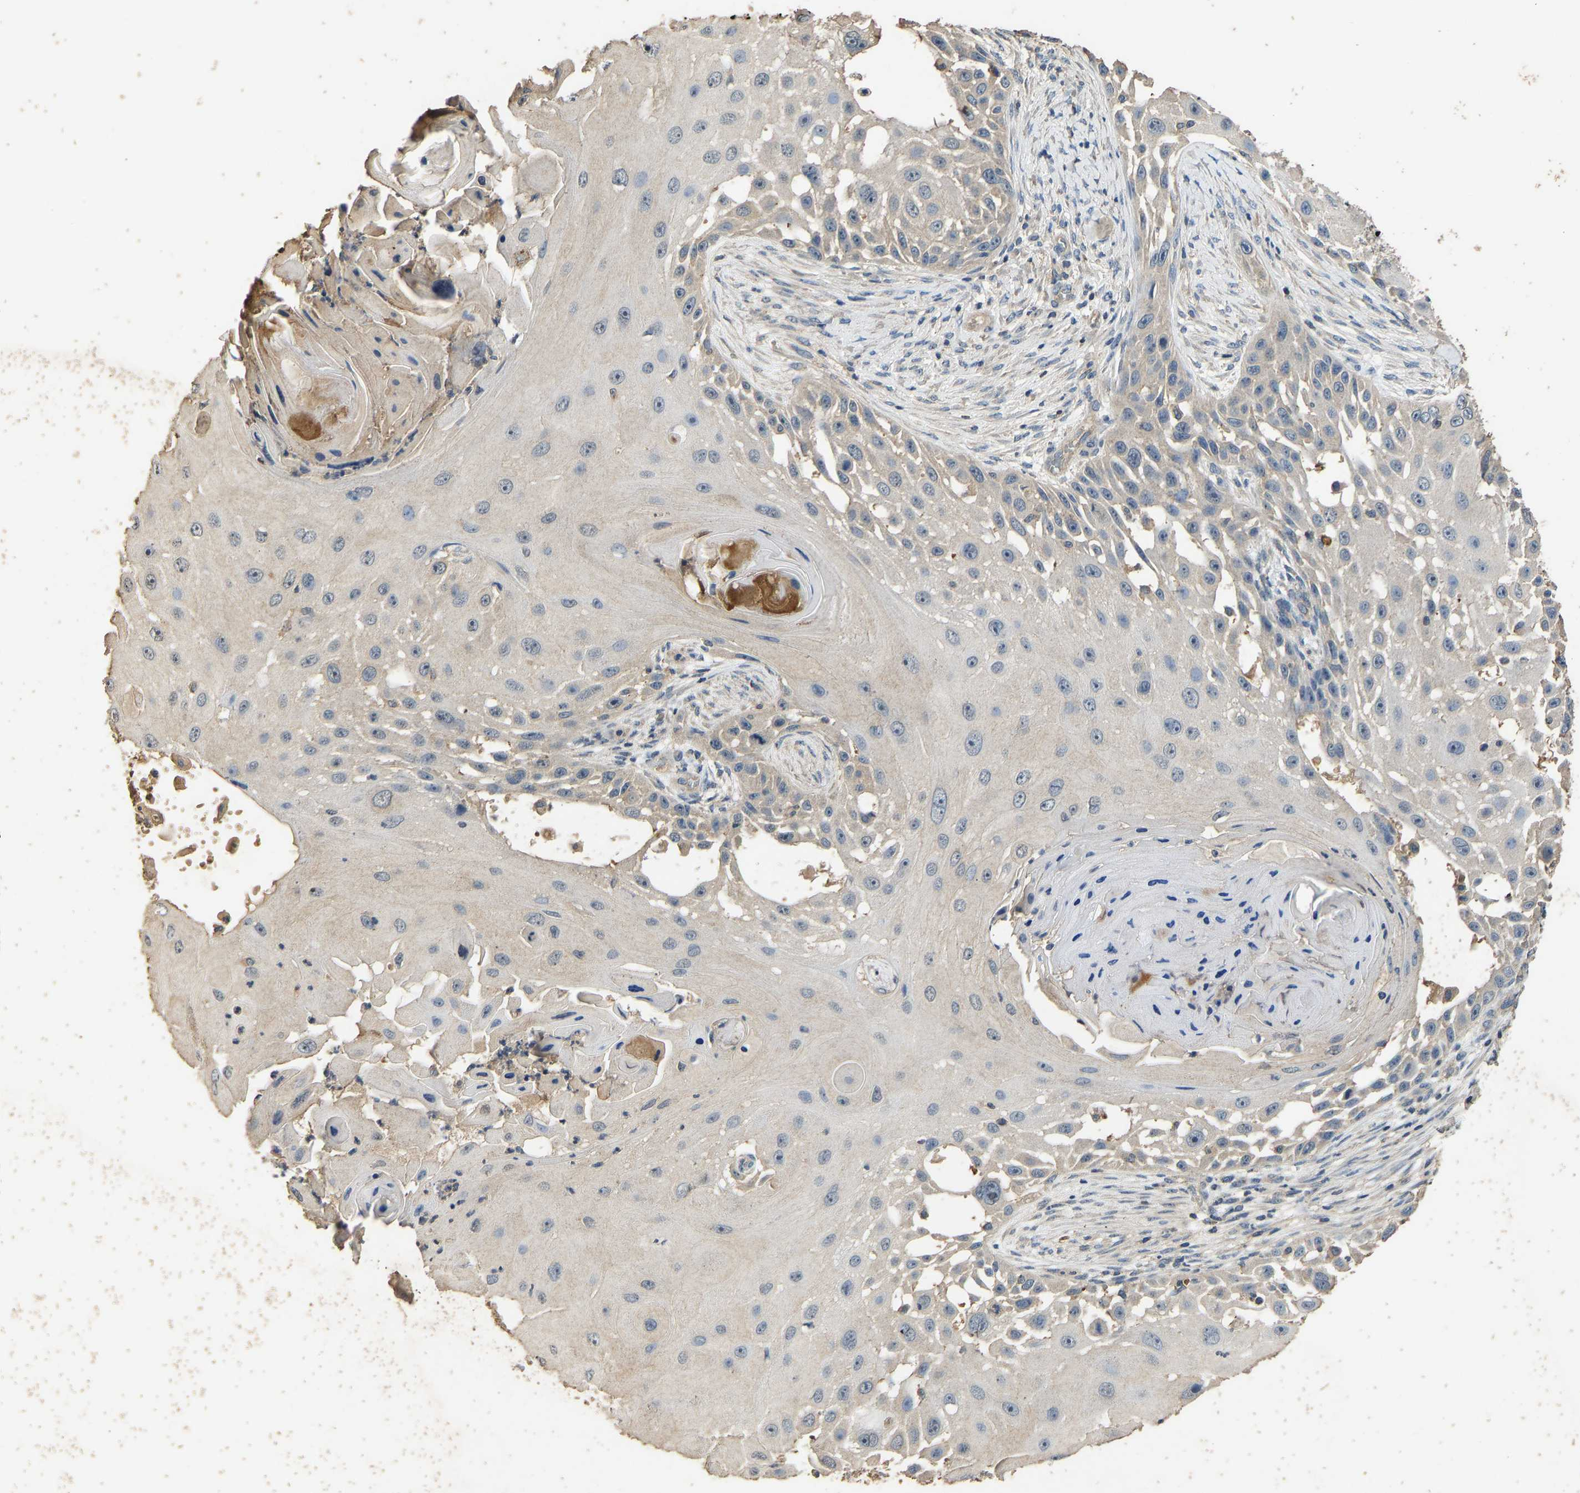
{"staining": {"intensity": "weak", "quantity": "25%-75%", "location": "cytoplasmic/membranous"}, "tissue": "skin cancer", "cell_type": "Tumor cells", "image_type": "cancer", "snomed": [{"axis": "morphology", "description": "Squamous cell carcinoma, NOS"}, {"axis": "topography", "description": "Skin"}], "caption": "Protein expression analysis of skin cancer demonstrates weak cytoplasmic/membranous expression in about 25%-75% of tumor cells.", "gene": "CIDEC", "patient": {"sex": "female", "age": 44}}